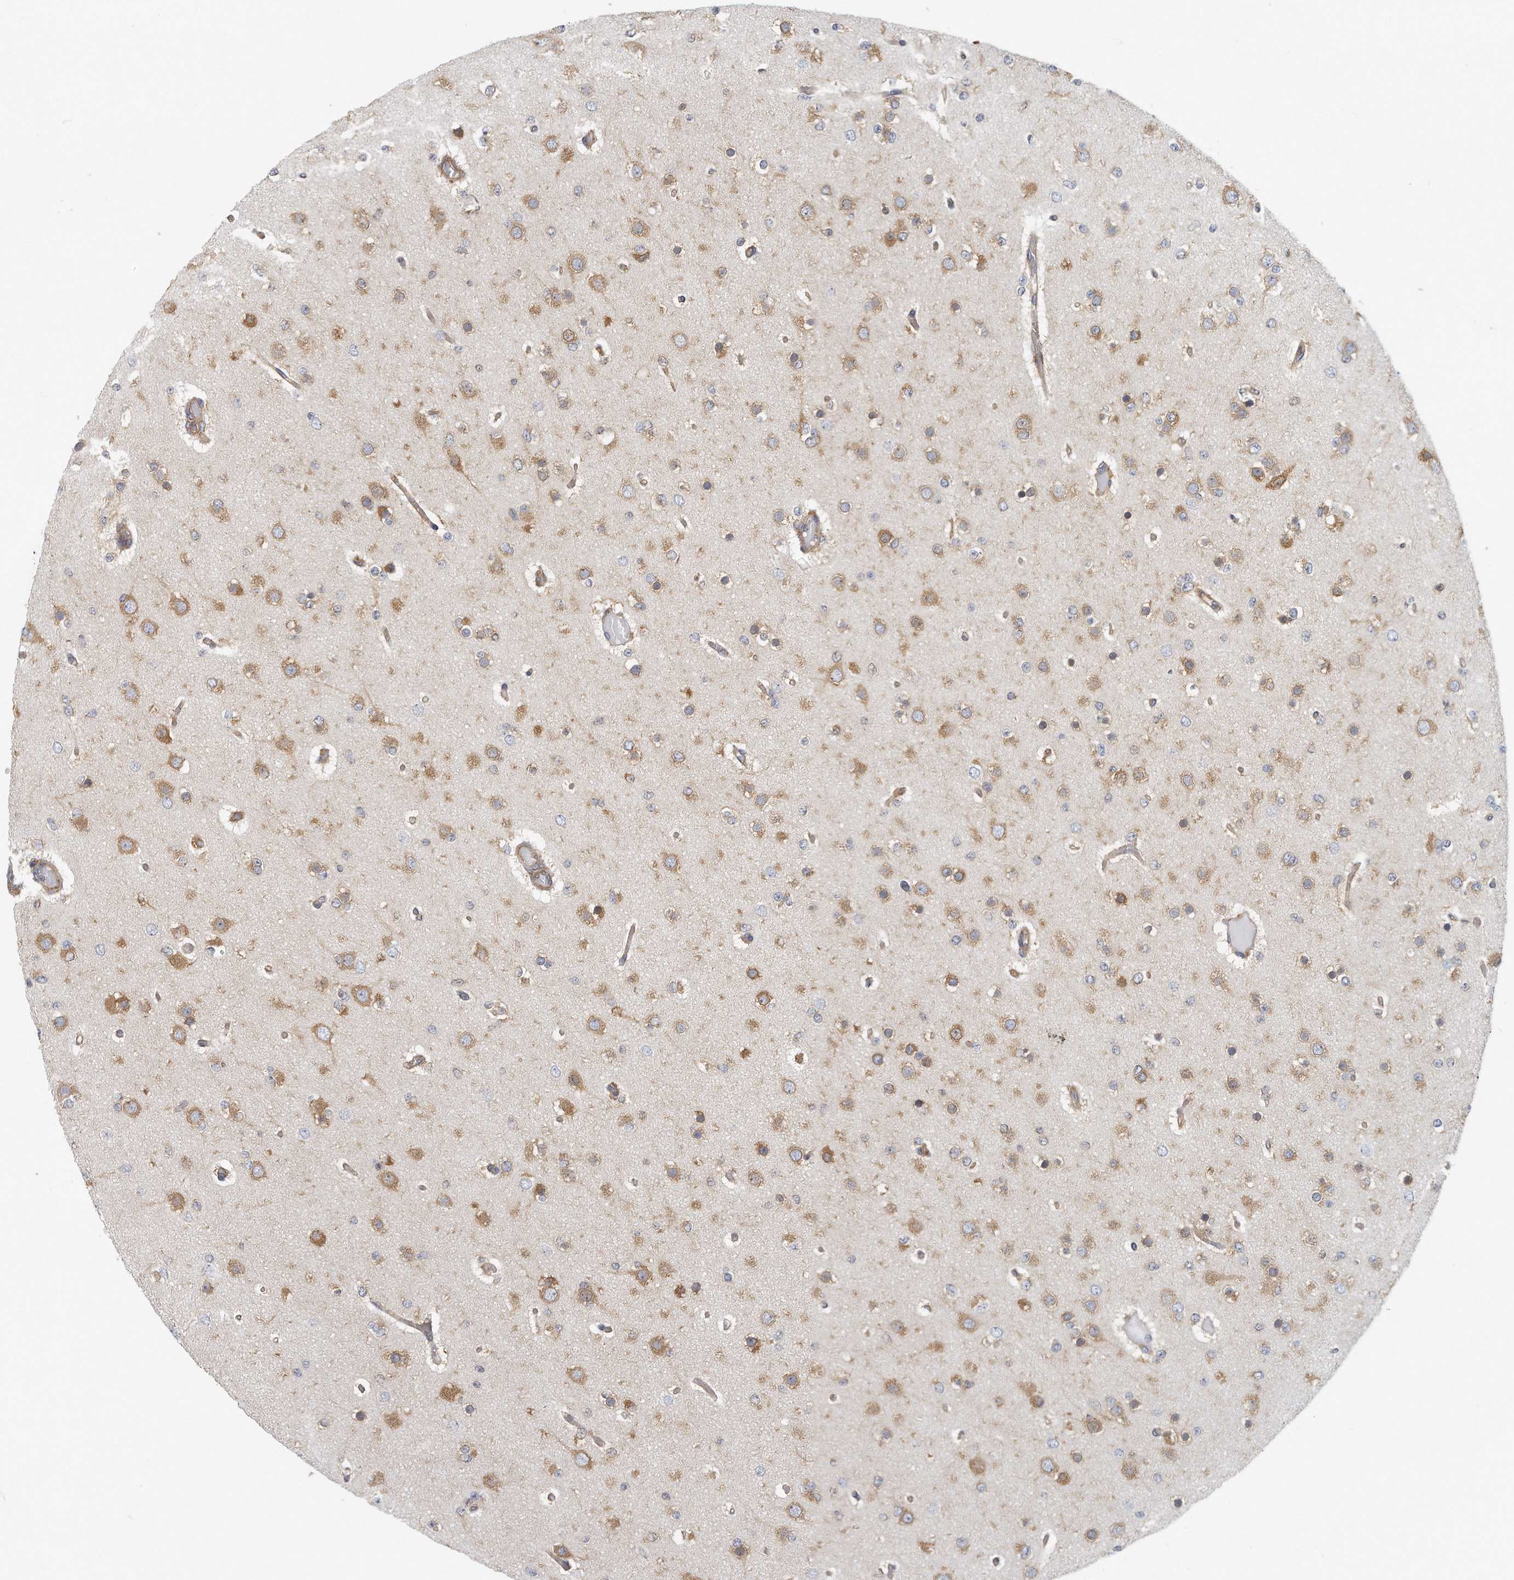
{"staining": {"intensity": "moderate", "quantity": ">75%", "location": "cytoplasmic/membranous"}, "tissue": "glioma", "cell_type": "Tumor cells", "image_type": "cancer", "snomed": [{"axis": "morphology", "description": "Glioma, malignant, Low grade"}, {"axis": "topography", "description": "Brain"}], "caption": "Immunohistochemical staining of human glioma reveals medium levels of moderate cytoplasmic/membranous protein expression in about >75% of tumor cells. (DAB (3,3'-diaminobenzidine) IHC with brightfield microscopy, high magnification).", "gene": "EIF3I", "patient": {"sex": "female", "age": 22}}